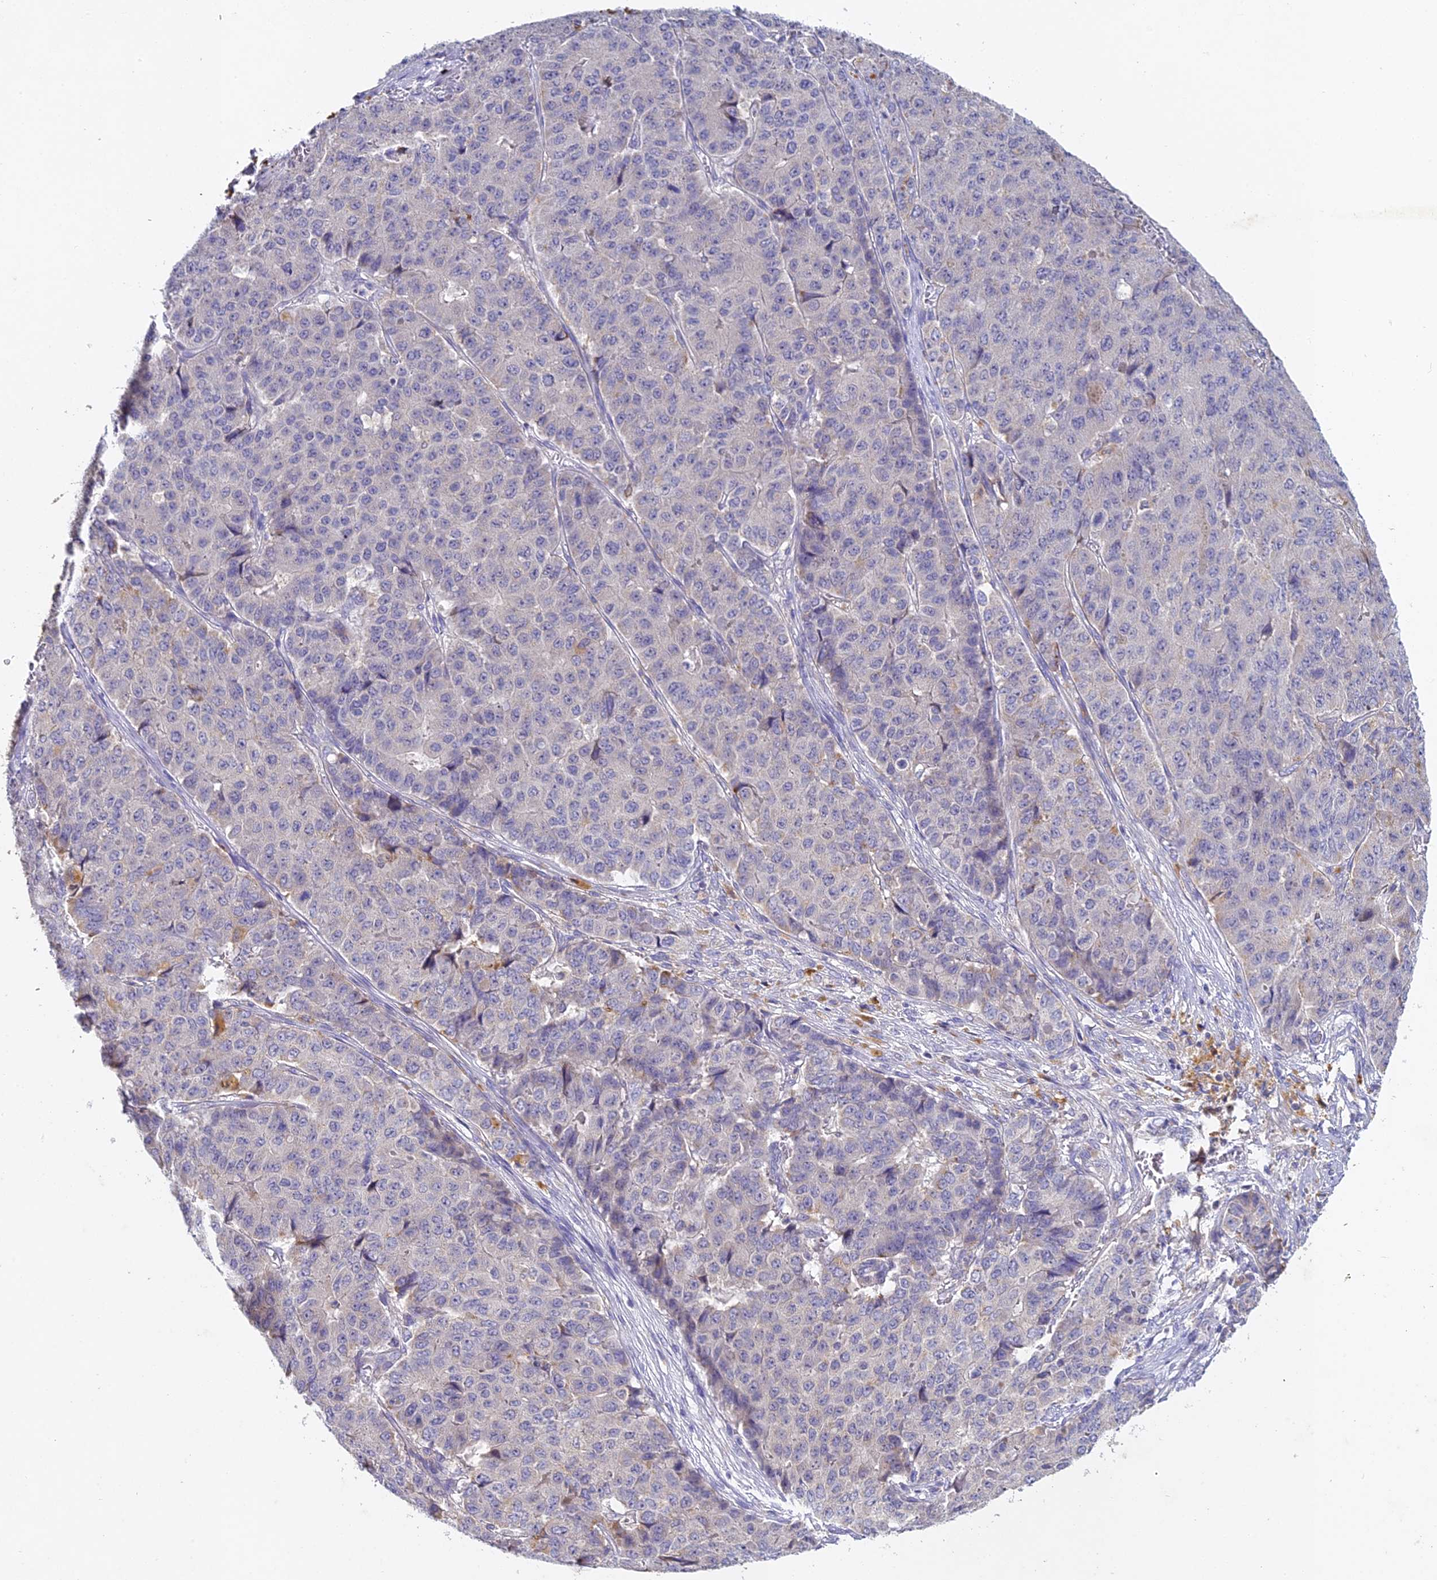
{"staining": {"intensity": "negative", "quantity": "none", "location": "none"}, "tissue": "pancreatic cancer", "cell_type": "Tumor cells", "image_type": "cancer", "snomed": [{"axis": "morphology", "description": "Adenocarcinoma, NOS"}, {"axis": "topography", "description": "Pancreas"}], "caption": "Tumor cells are negative for brown protein staining in pancreatic cancer (adenocarcinoma). (DAB IHC visualized using brightfield microscopy, high magnification).", "gene": "DONSON", "patient": {"sex": "male", "age": 50}}